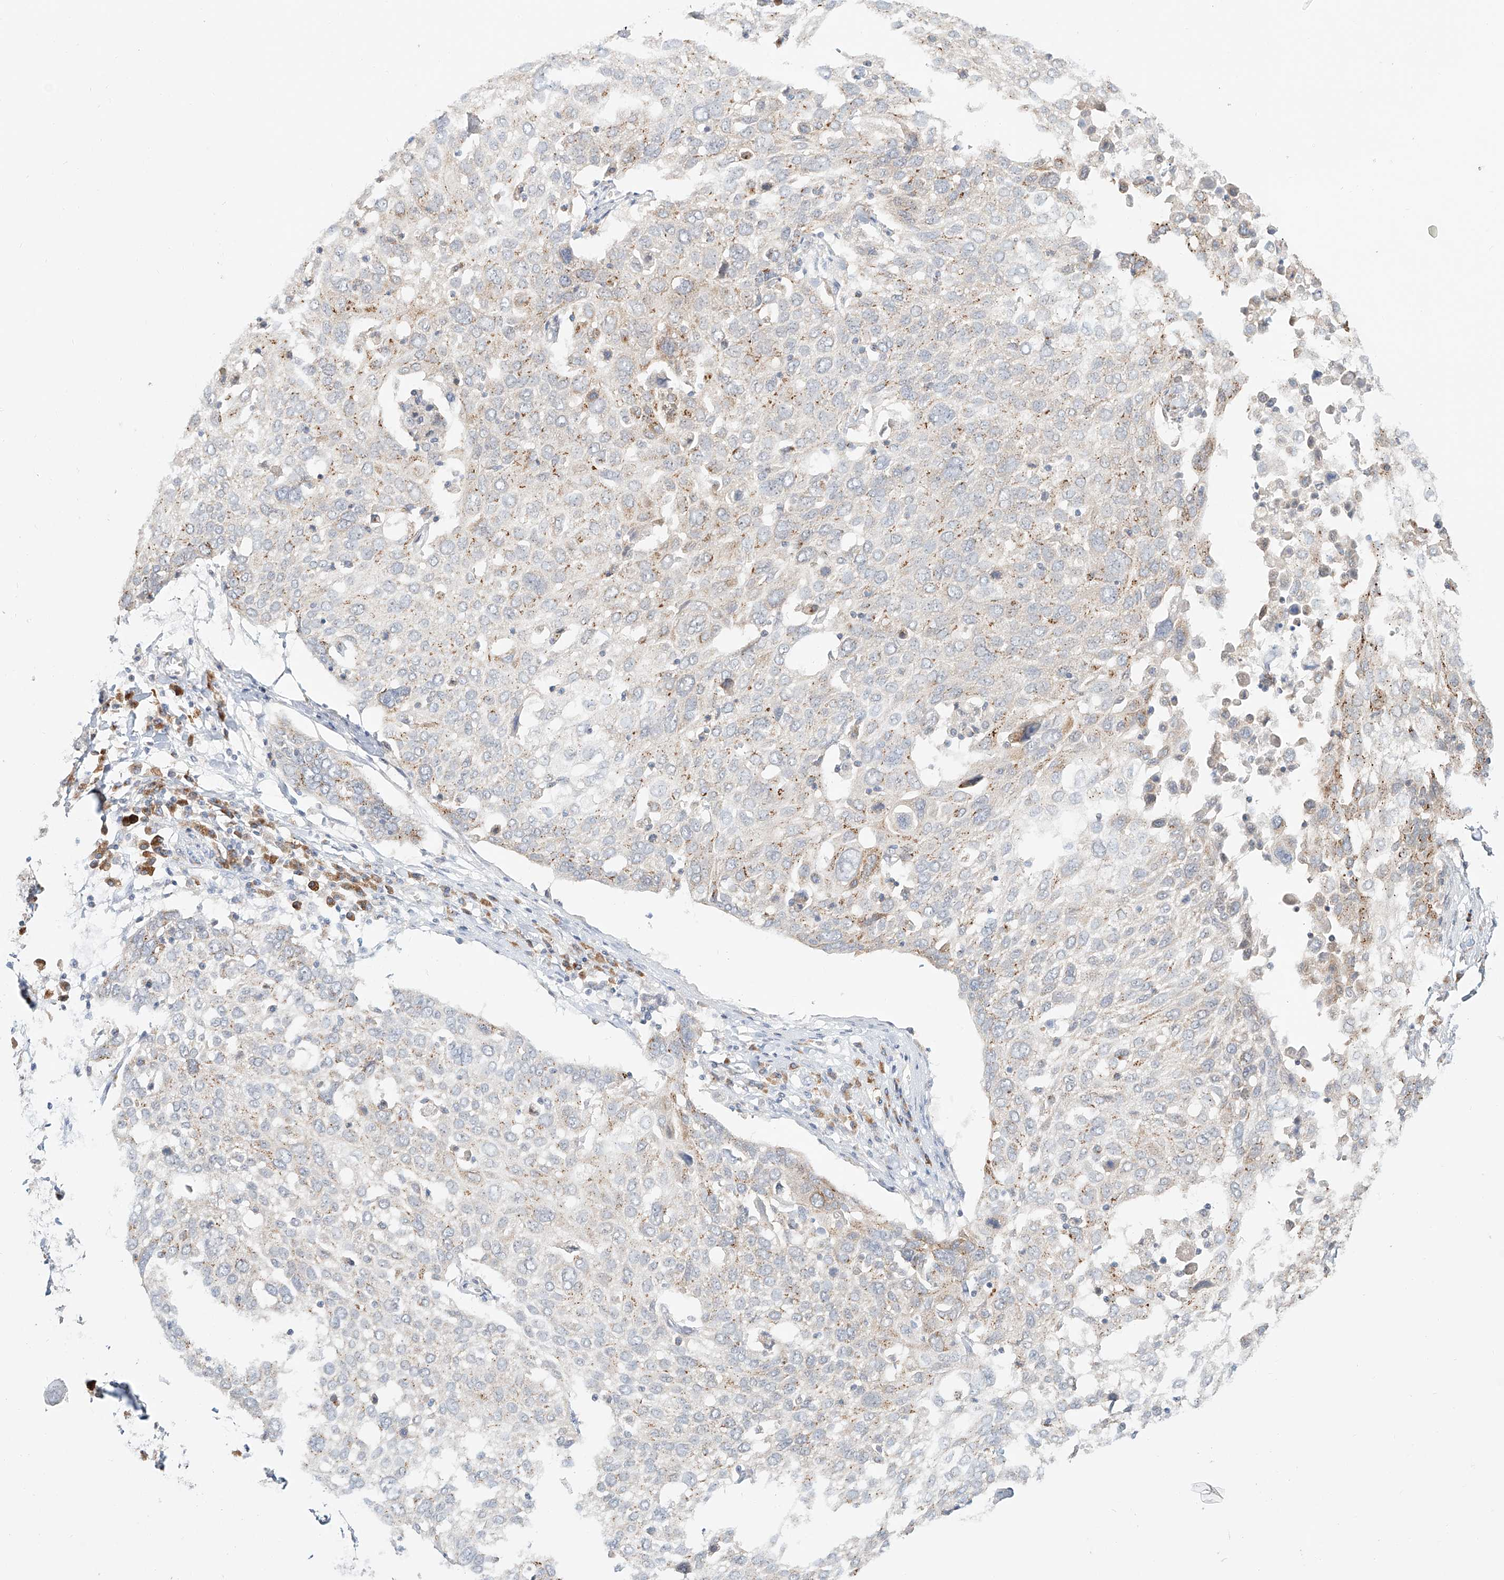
{"staining": {"intensity": "weak", "quantity": "25%-75%", "location": "cytoplasmic/membranous"}, "tissue": "lung cancer", "cell_type": "Tumor cells", "image_type": "cancer", "snomed": [{"axis": "morphology", "description": "Squamous cell carcinoma, NOS"}, {"axis": "topography", "description": "Lung"}], "caption": "Protein expression analysis of lung squamous cell carcinoma exhibits weak cytoplasmic/membranous expression in about 25%-75% of tumor cells.", "gene": "BSDC1", "patient": {"sex": "male", "age": 65}}